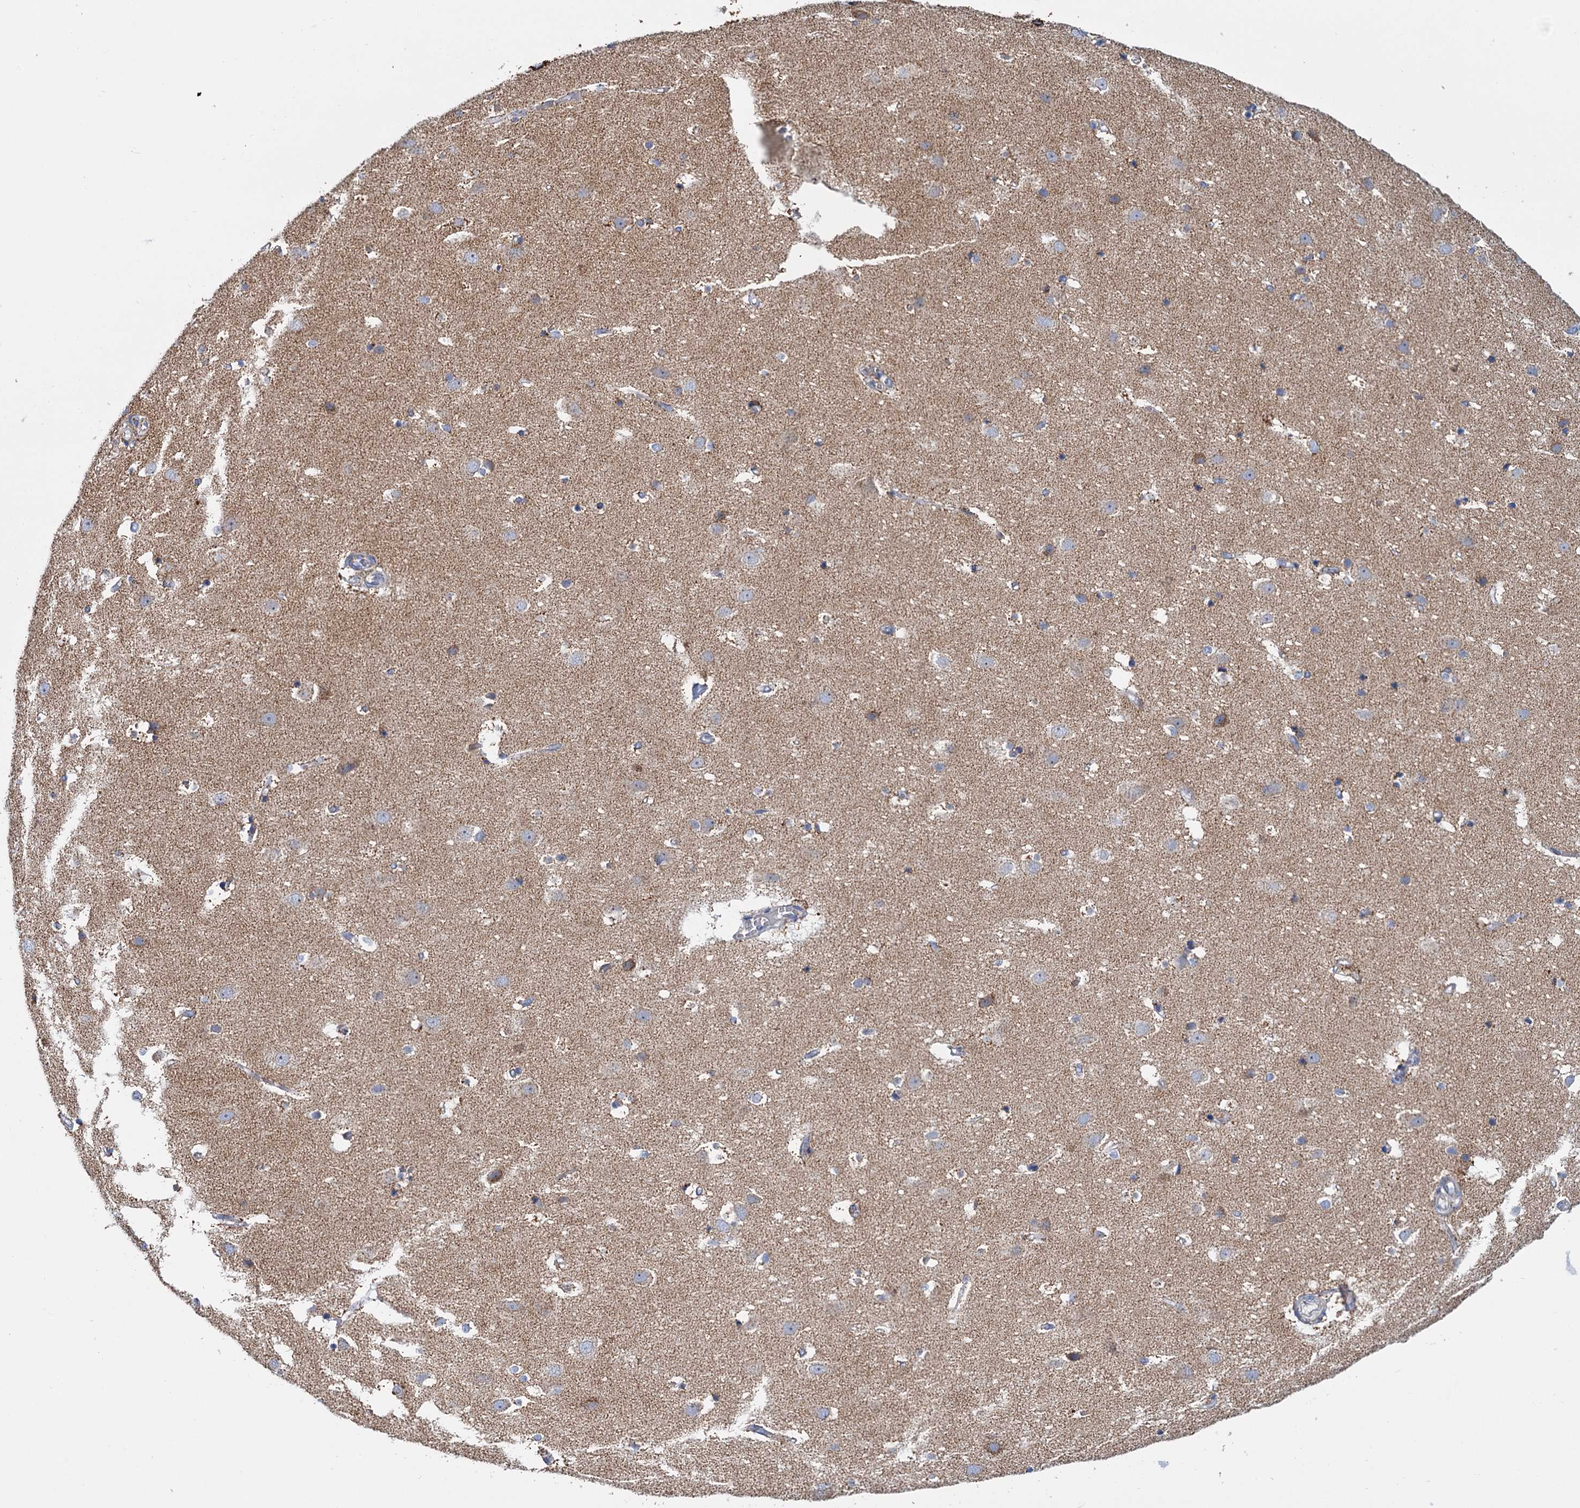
{"staining": {"intensity": "negative", "quantity": "none", "location": "none"}, "tissue": "cerebral cortex", "cell_type": "Endothelial cells", "image_type": "normal", "snomed": [{"axis": "morphology", "description": "Normal tissue, NOS"}, {"axis": "topography", "description": "Cerebral cortex"}], "caption": "Photomicrograph shows no protein staining in endothelial cells of benign cerebral cortex. Brightfield microscopy of immunohistochemistry (IHC) stained with DAB (3,3'-diaminobenzidine) (brown) and hematoxylin (blue), captured at high magnification.", "gene": "CCP110", "patient": {"sex": "male", "age": 54}}